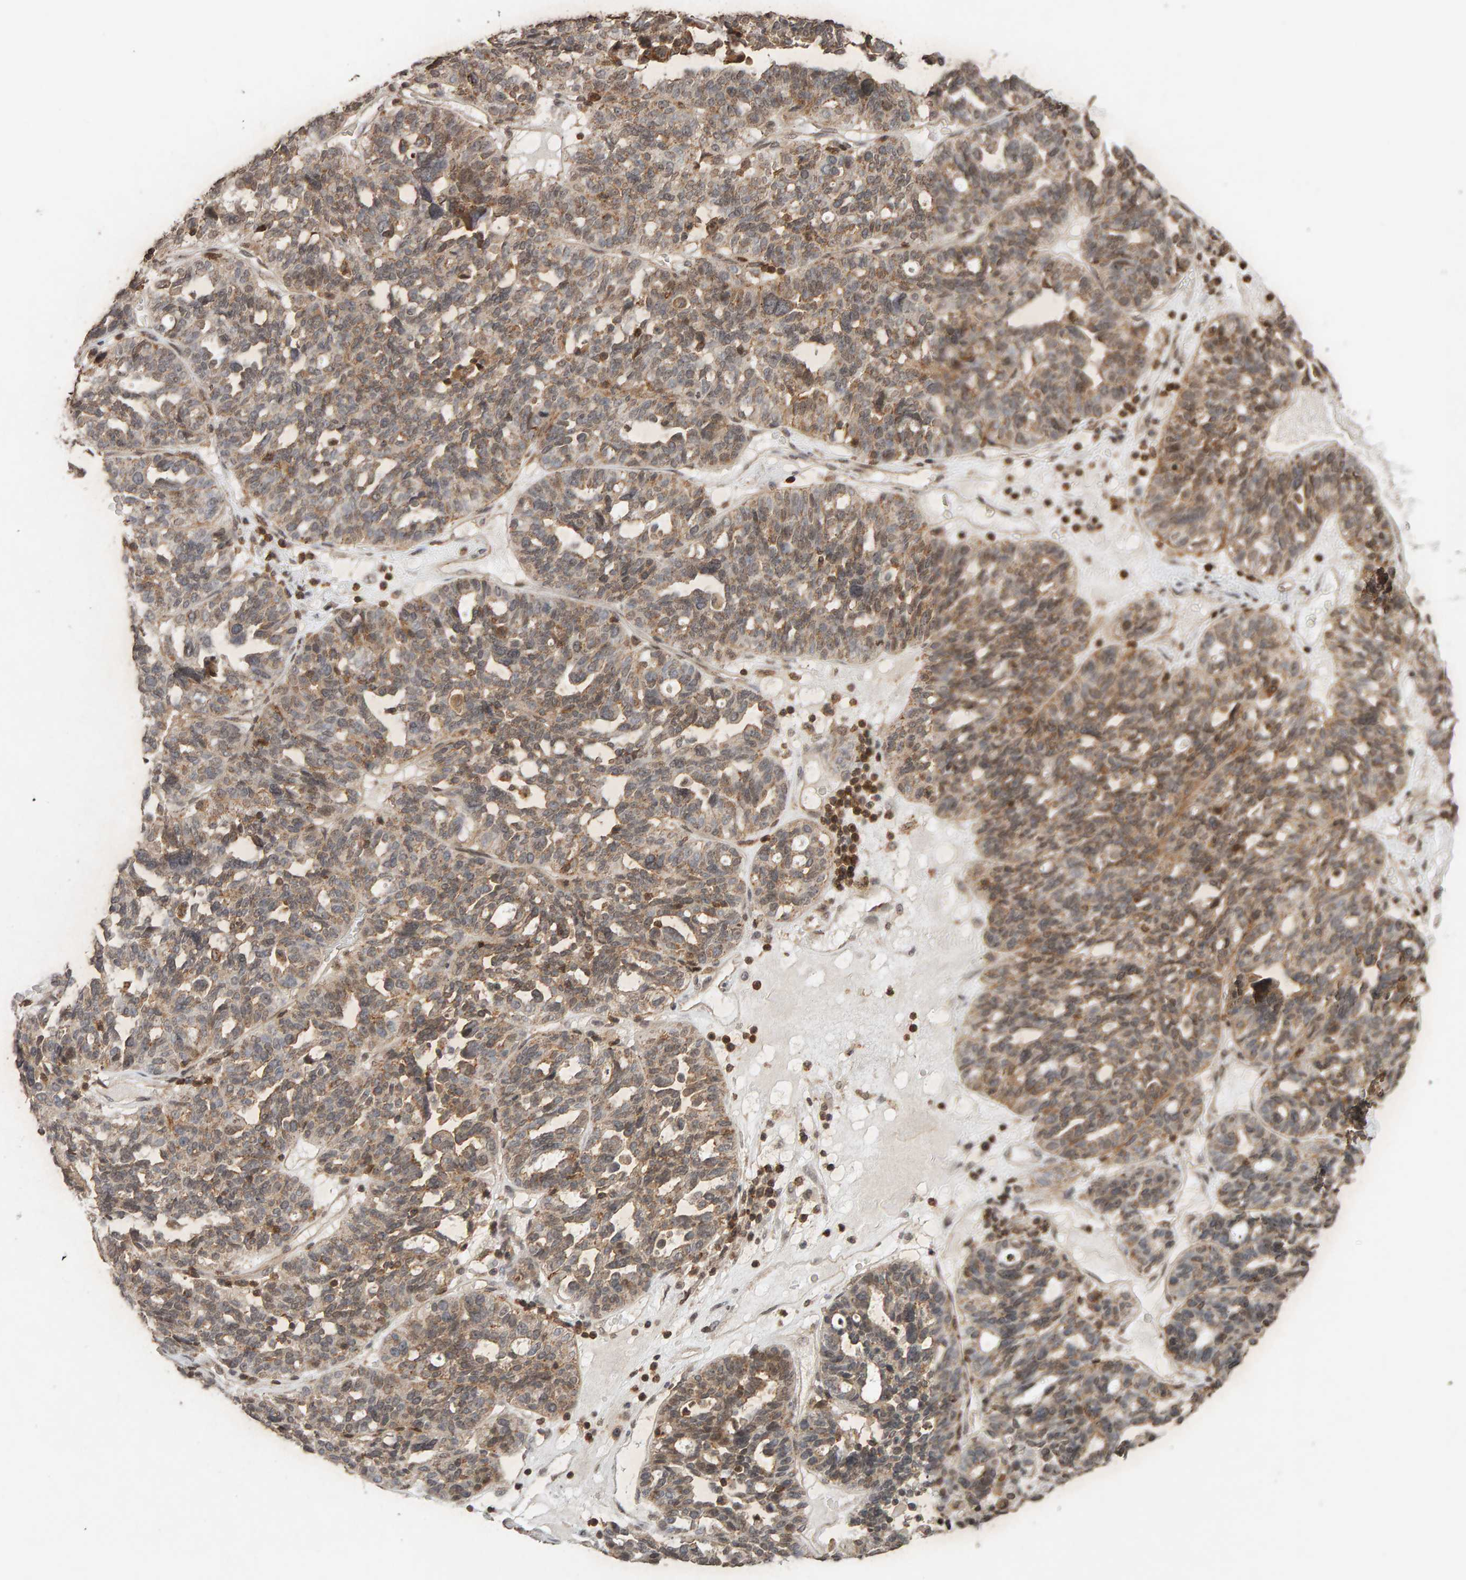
{"staining": {"intensity": "weak", "quantity": ">75%", "location": "cytoplasmic/membranous"}, "tissue": "ovarian cancer", "cell_type": "Tumor cells", "image_type": "cancer", "snomed": [{"axis": "morphology", "description": "Cystadenocarcinoma, serous, NOS"}, {"axis": "topography", "description": "Ovary"}], "caption": "Ovarian cancer stained with a protein marker demonstrates weak staining in tumor cells.", "gene": "DNAJB5", "patient": {"sex": "female", "age": 59}}